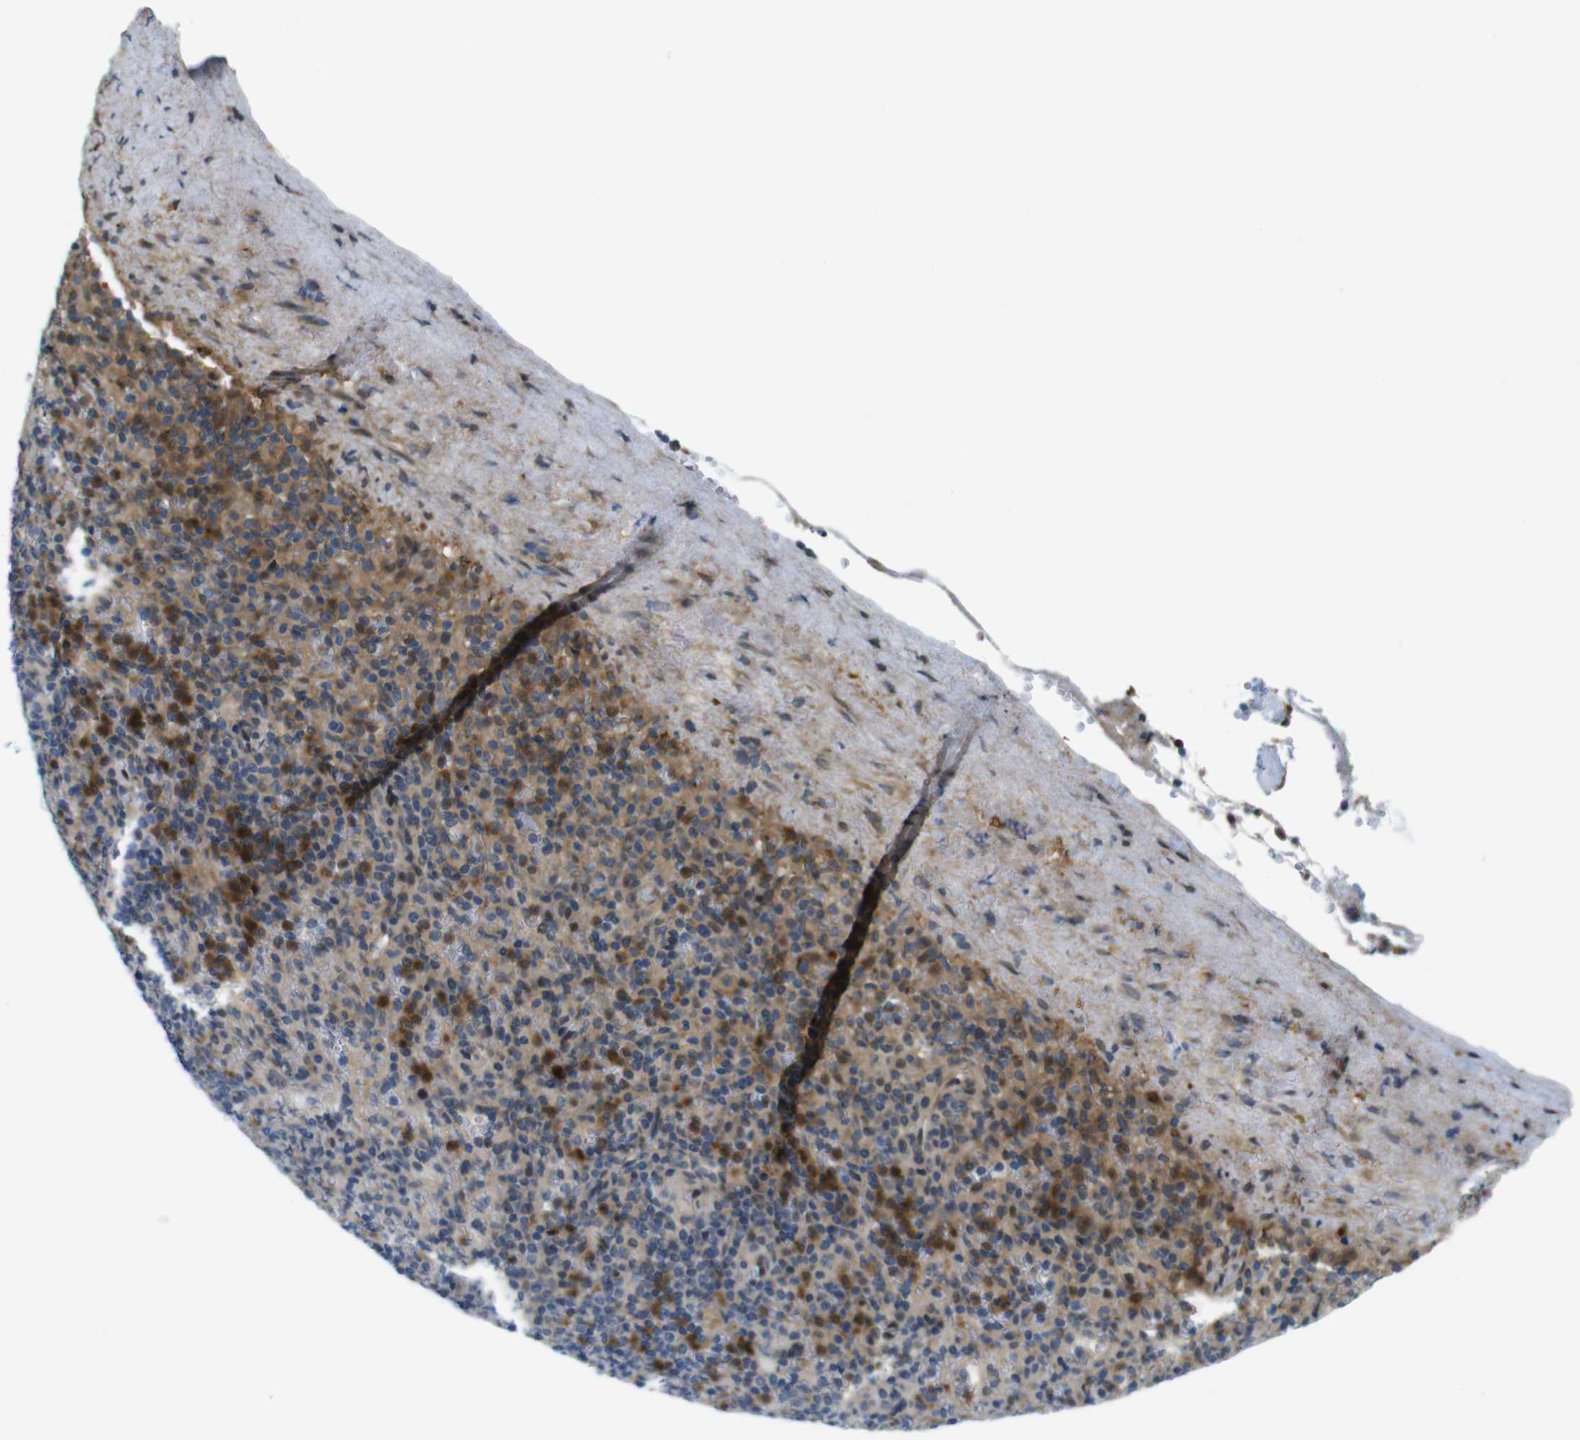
{"staining": {"intensity": "strong", "quantity": "25%-75%", "location": "cytoplasmic/membranous"}, "tissue": "spleen", "cell_type": "Cells in red pulp", "image_type": "normal", "snomed": [{"axis": "morphology", "description": "Normal tissue, NOS"}, {"axis": "topography", "description": "Spleen"}], "caption": "Protein analysis of benign spleen demonstrates strong cytoplasmic/membranous positivity in about 25%-75% of cells in red pulp. Using DAB (3,3'-diaminobenzidine) (brown) and hematoxylin (blue) stains, captured at high magnification using brightfield microscopy.", "gene": "ZDHHC3", "patient": {"sex": "female", "age": 74}}